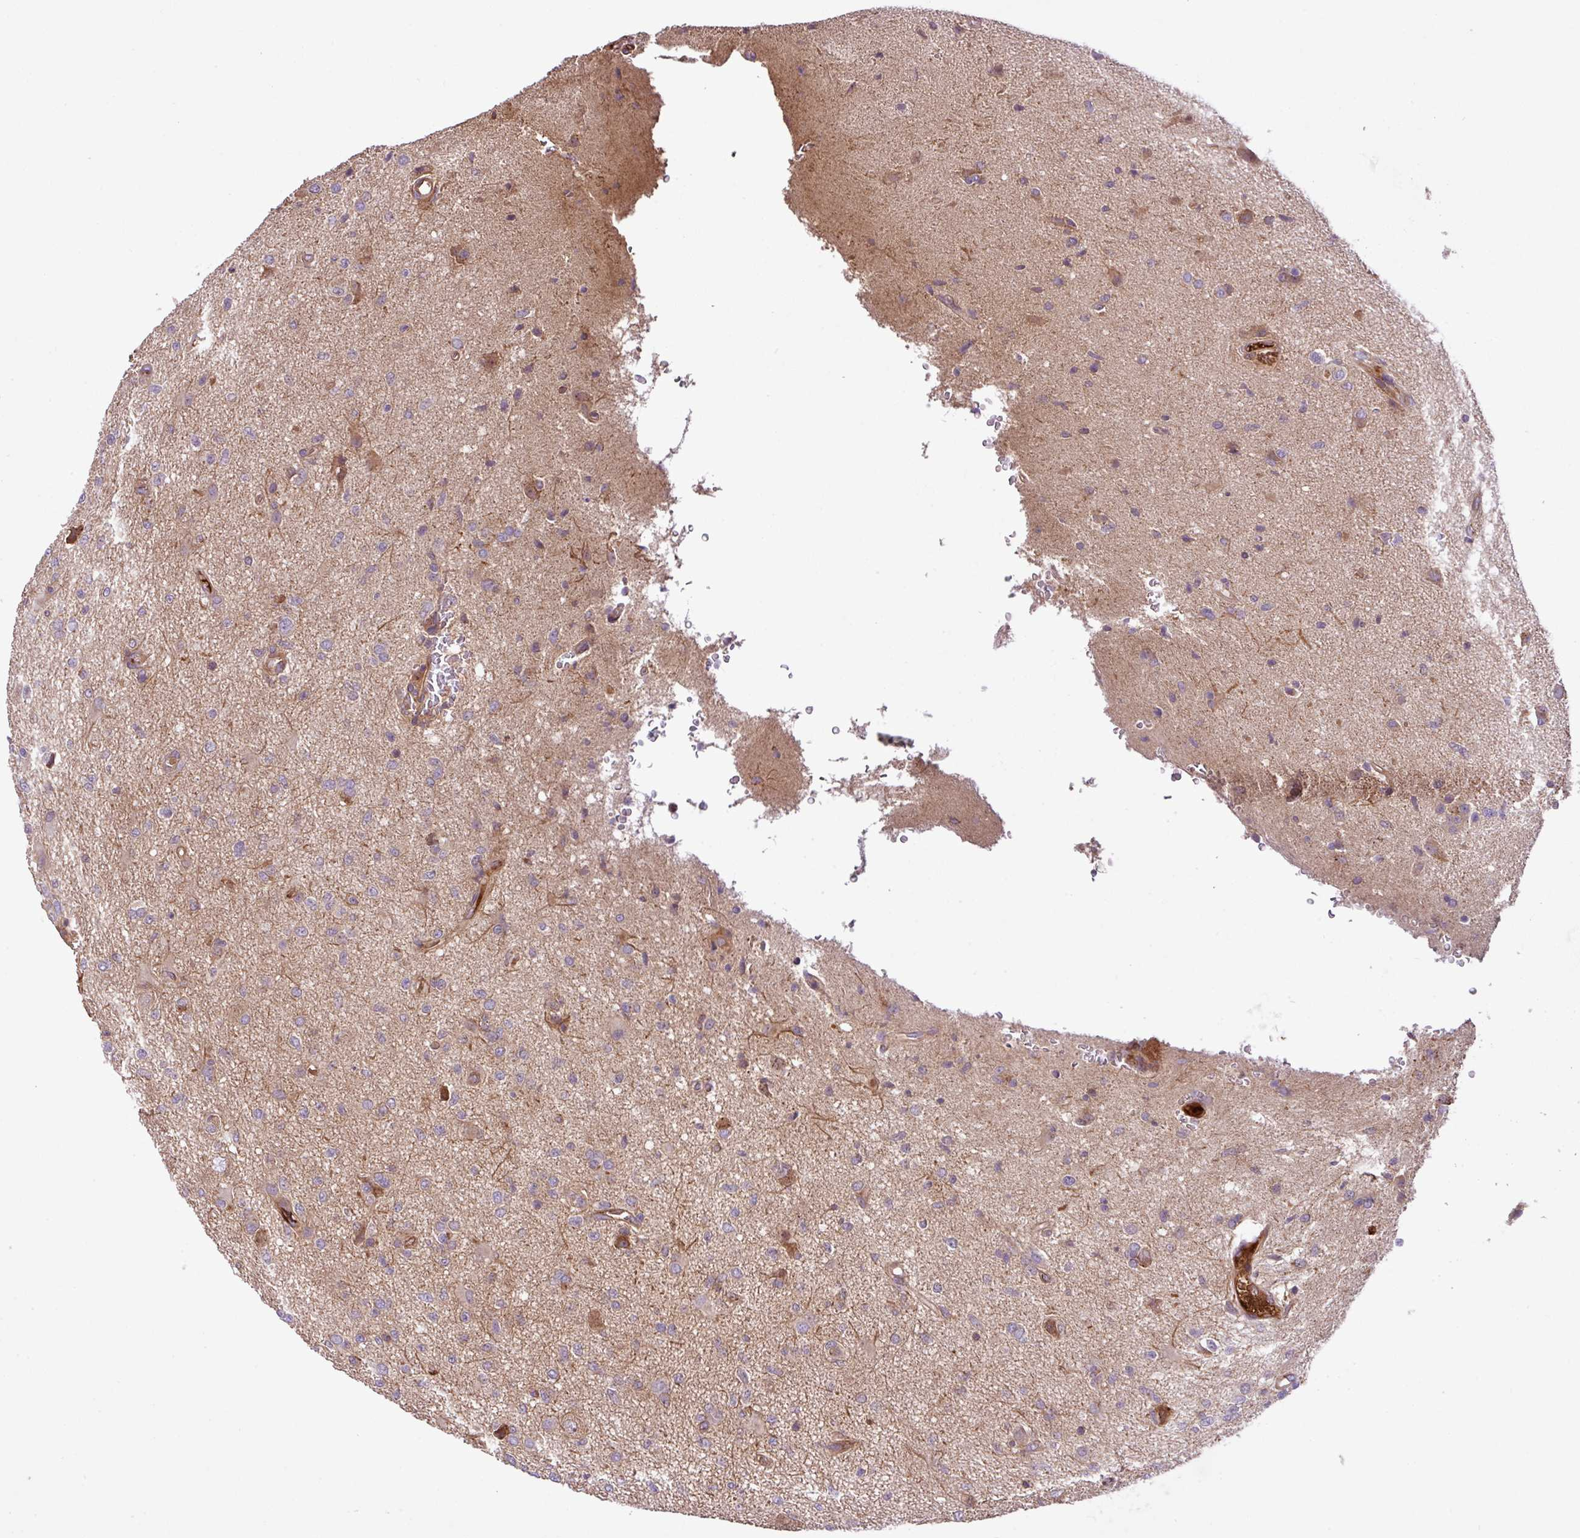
{"staining": {"intensity": "negative", "quantity": "none", "location": "none"}, "tissue": "glioma", "cell_type": "Tumor cells", "image_type": "cancer", "snomed": [{"axis": "morphology", "description": "Glioma, malignant, High grade"}, {"axis": "topography", "description": "Brain"}], "caption": "Protein analysis of malignant glioma (high-grade) displays no significant staining in tumor cells. (Immunohistochemistry, brightfield microscopy, high magnification).", "gene": "ZNF266", "patient": {"sex": "female", "age": 57}}